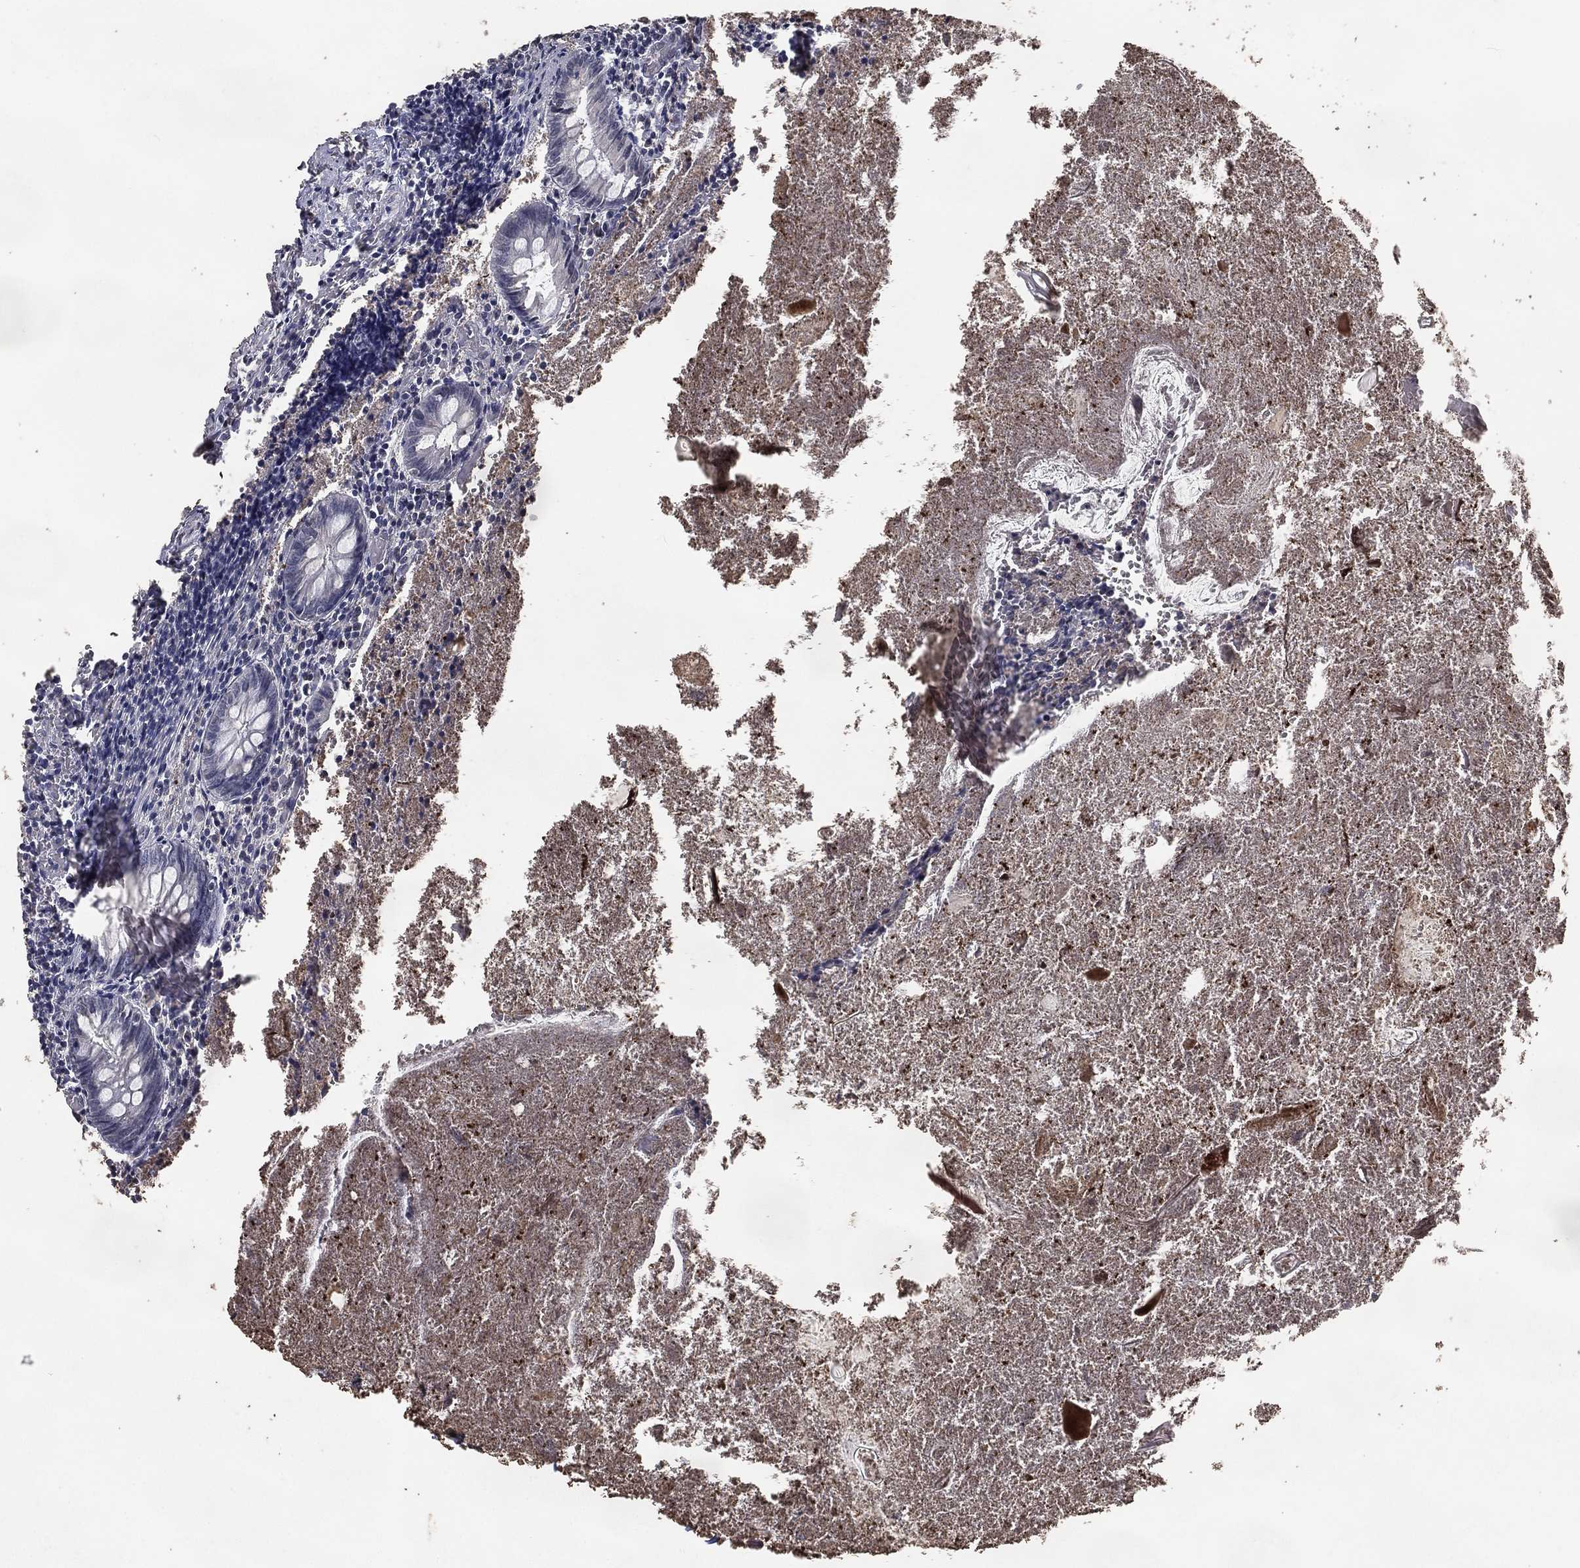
{"staining": {"intensity": "negative", "quantity": "none", "location": "none"}, "tissue": "appendix", "cell_type": "Glandular cells", "image_type": "normal", "snomed": [{"axis": "morphology", "description": "Normal tissue, NOS"}, {"axis": "topography", "description": "Appendix"}], "caption": "The image reveals no staining of glandular cells in benign appendix.", "gene": "DSG1", "patient": {"sex": "female", "age": 23}}